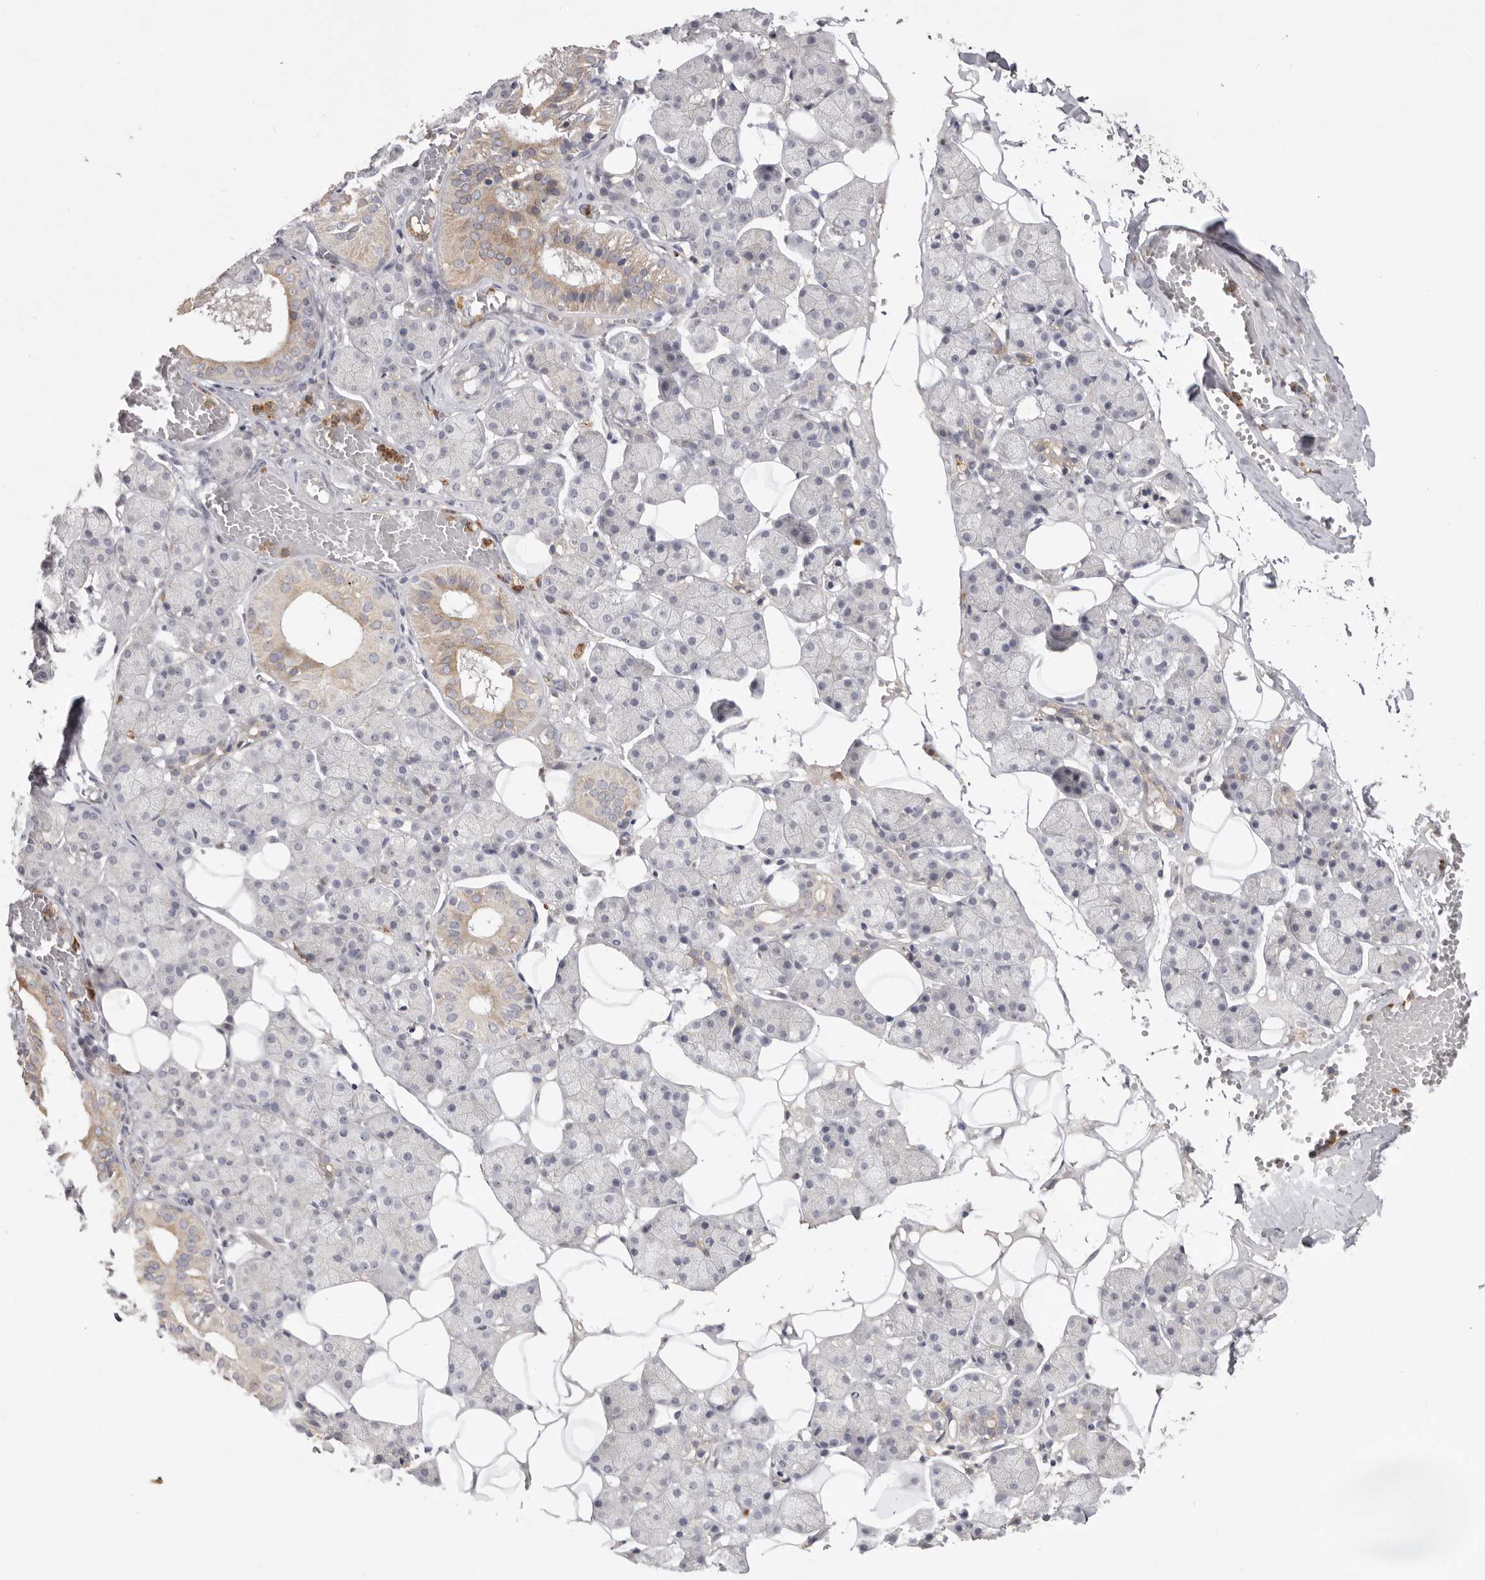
{"staining": {"intensity": "weak", "quantity": "25%-75%", "location": "cytoplasmic/membranous"}, "tissue": "salivary gland", "cell_type": "Glandular cells", "image_type": "normal", "snomed": [{"axis": "morphology", "description": "Normal tissue, NOS"}, {"axis": "topography", "description": "Salivary gland"}], "caption": "Glandular cells exhibit low levels of weak cytoplasmic/membranous expression in approximately 25%-75% of cells in unremarkable salivary gland.", "gene": "GPR84", "patient": {"sex": "female", "age": 33}}